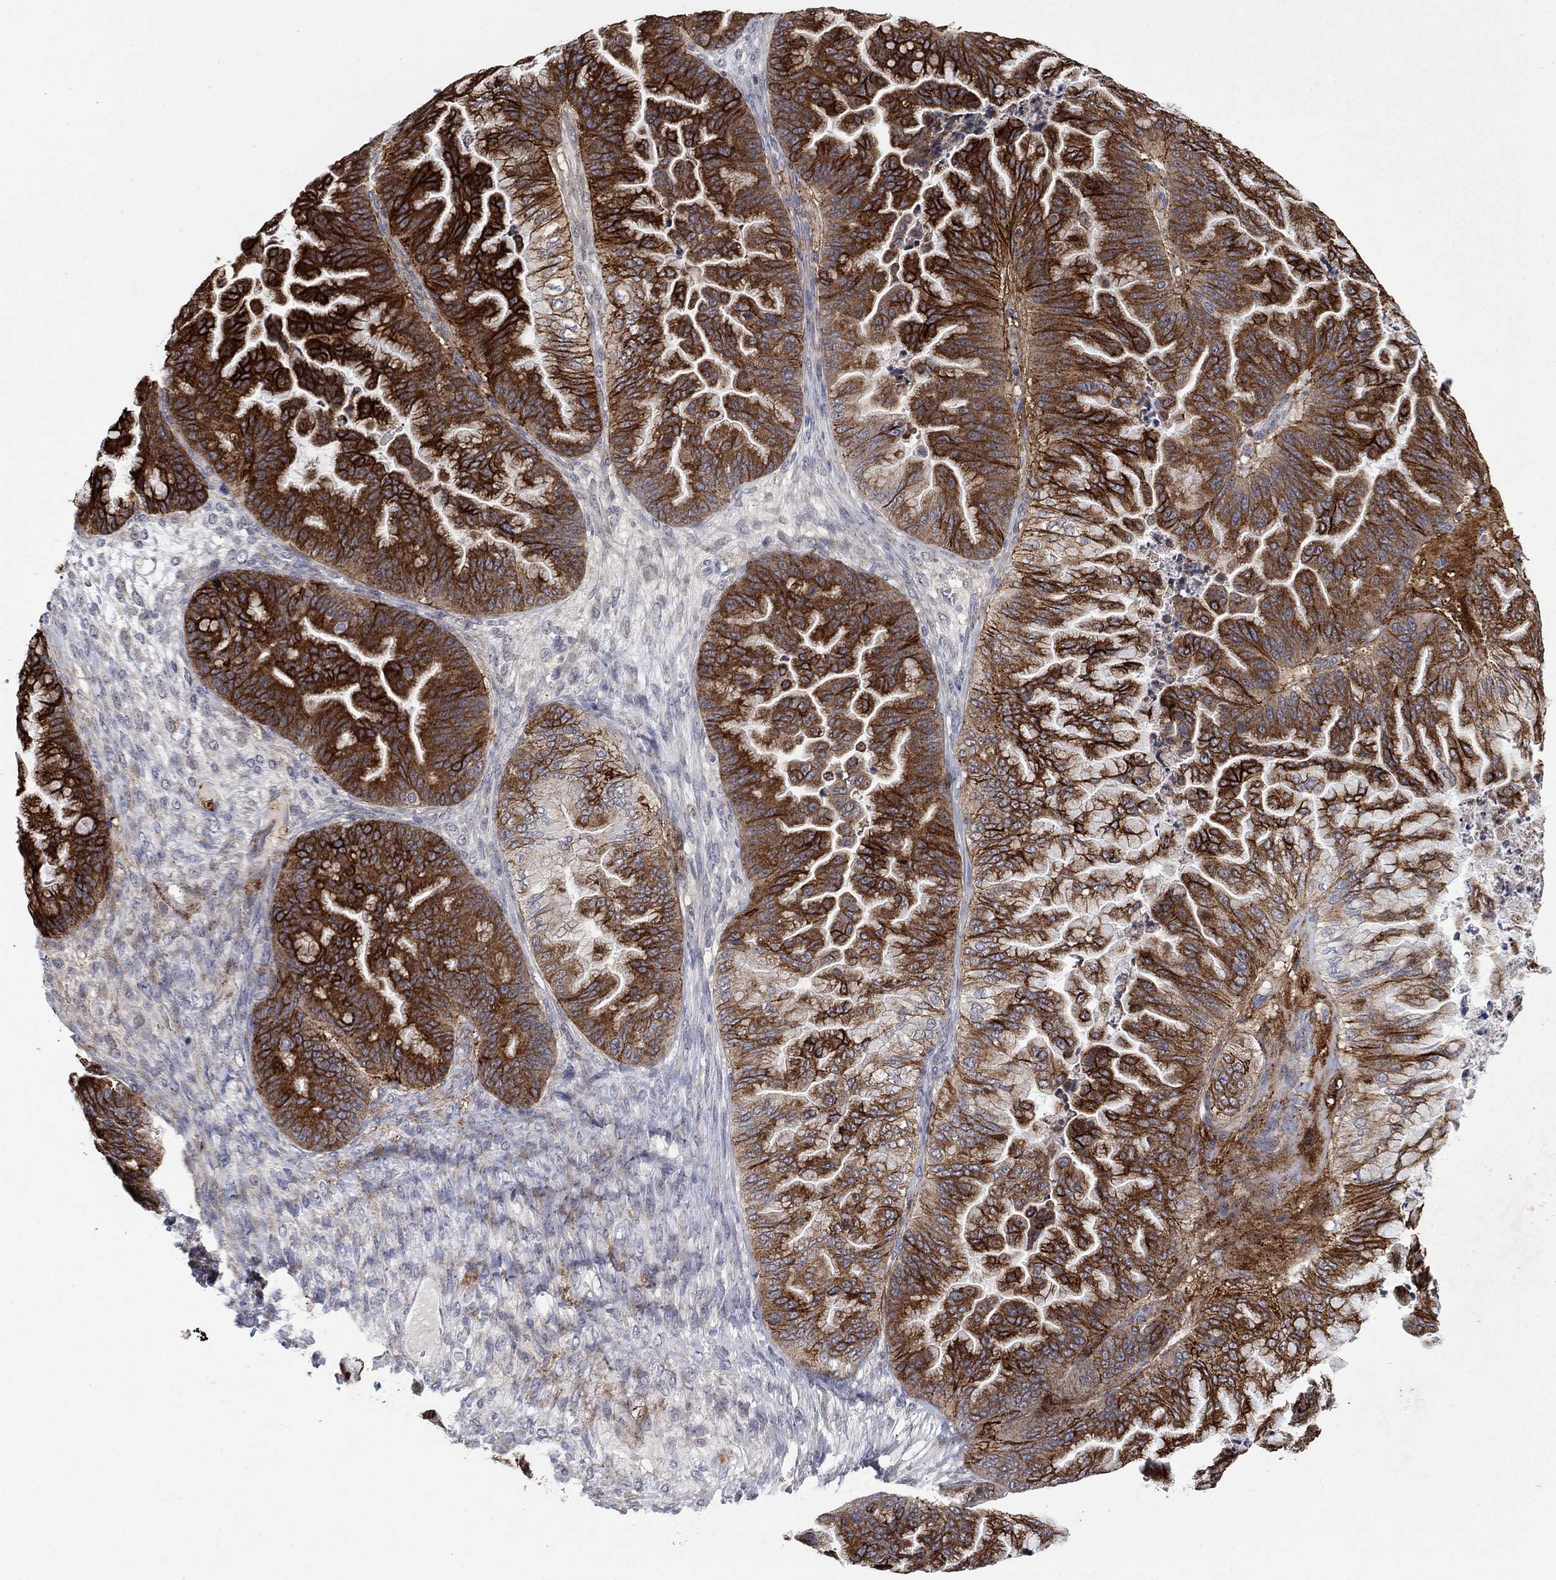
{"staining": {"intensity": "strong", "quantity": "25%-75%", "location": "cytoplasmic/membranous"}, "tissue": "ovarian cancer", "cell_type": "Tumor cells", "image_type": "cancer", "snomed": [{"axis": "morphology", "description": "Cystadenocarcinoma, mucinous, NOS"}, {"axis": "topography", "description": "Ovary"}], "caption": "A micrograph of human ovarian cancer stained for a protein displays strong cytoplasmic/membranous brown staining in tumor cells.", "gene": "SDC1", "patient": {"sex": "female", "age": 67}}